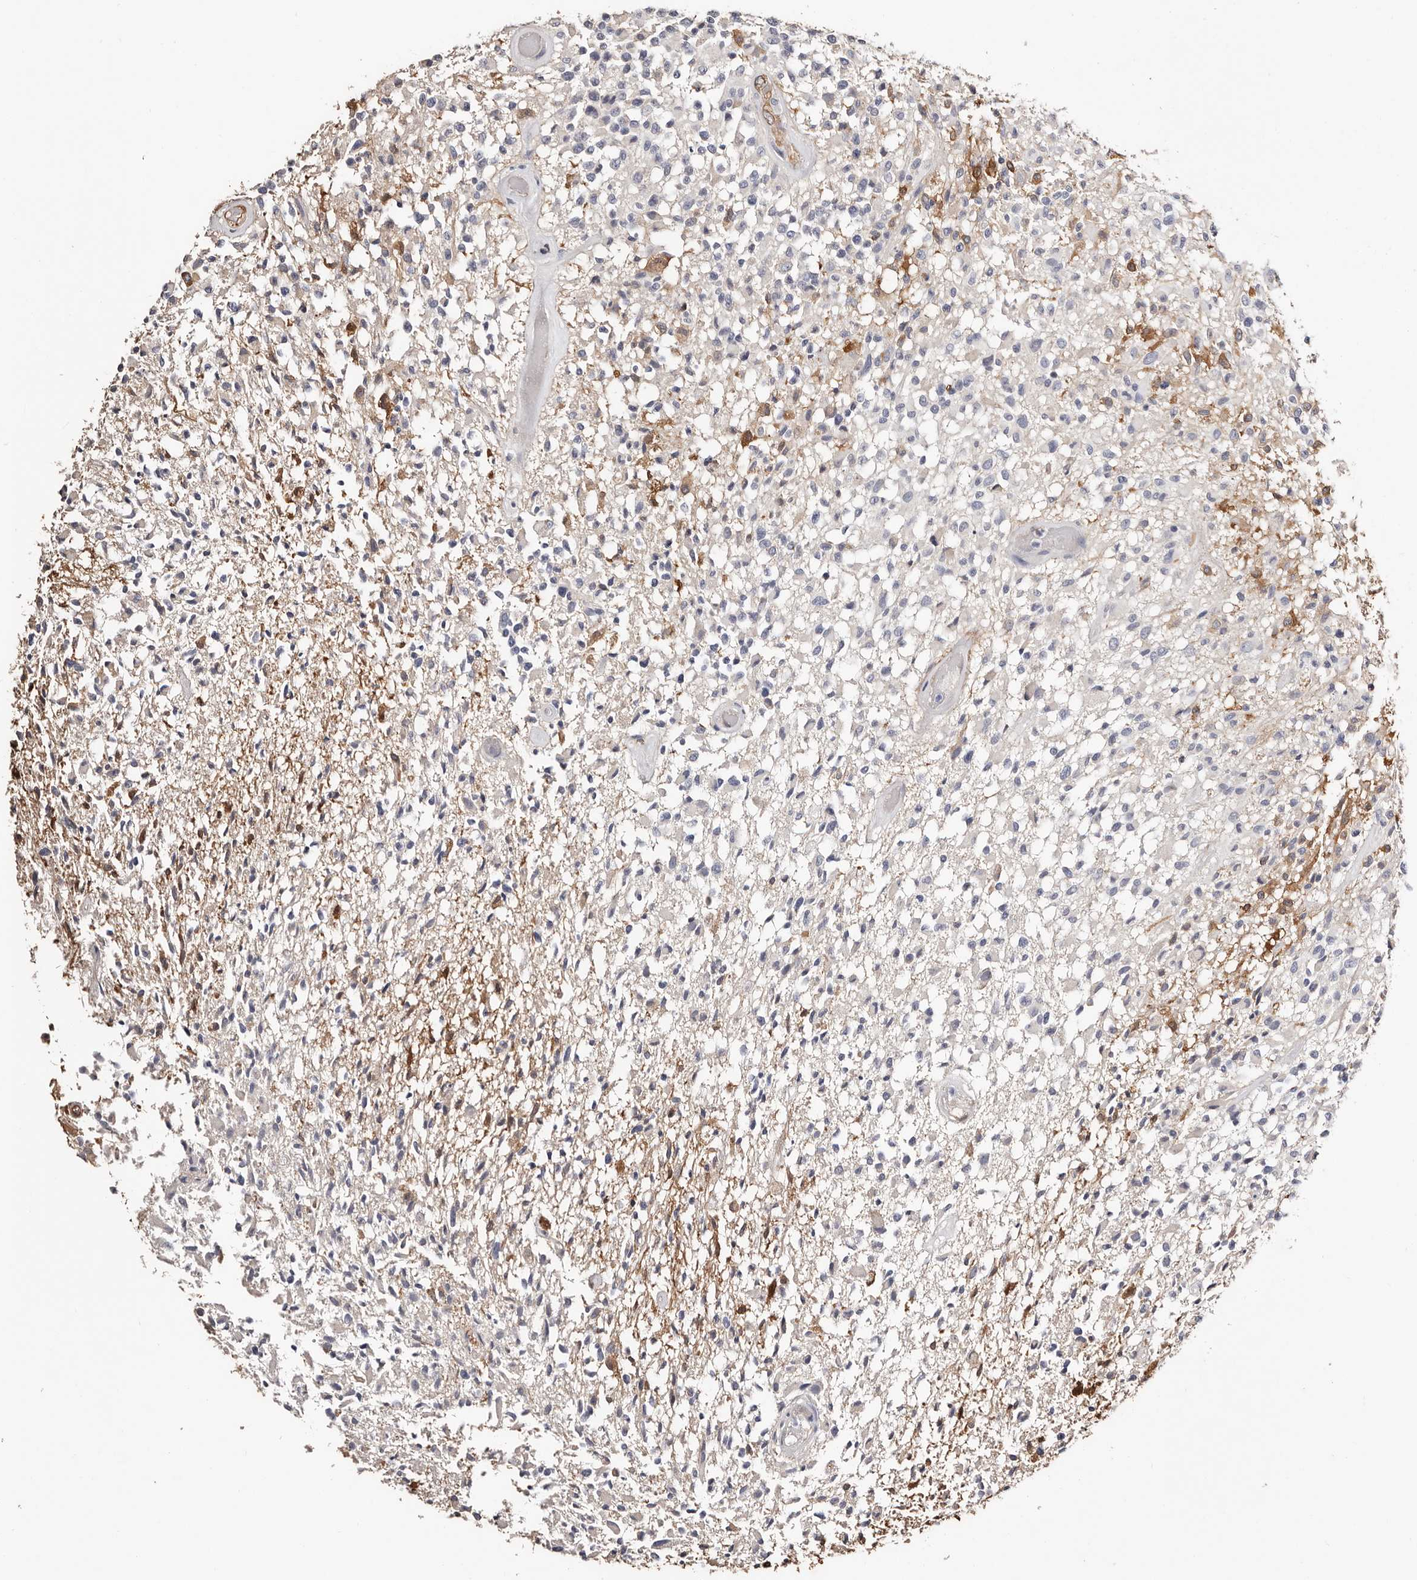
{"staining": {"intensity": "negative", "quantity": "none", "location": "none"}, "tissue": "glioma", "cell_type": "Tumor cells", "image_type": "cancer", "snomed": [{"axis": "morphology", "description": "Glioma, malignant, High grade"}, {"axis": "morphology", "description": "Glioblastoma, NOS"}, {"axis": "topography", "description": "Brain"}], "caption": "This is a histopathology image of immunohistochemistry staining of glioma, which shows no positivity in tumor cells. Nuclei are stained in blue.", "gene": "TGM2", "patient": {"sex": "male", "age": 60}}